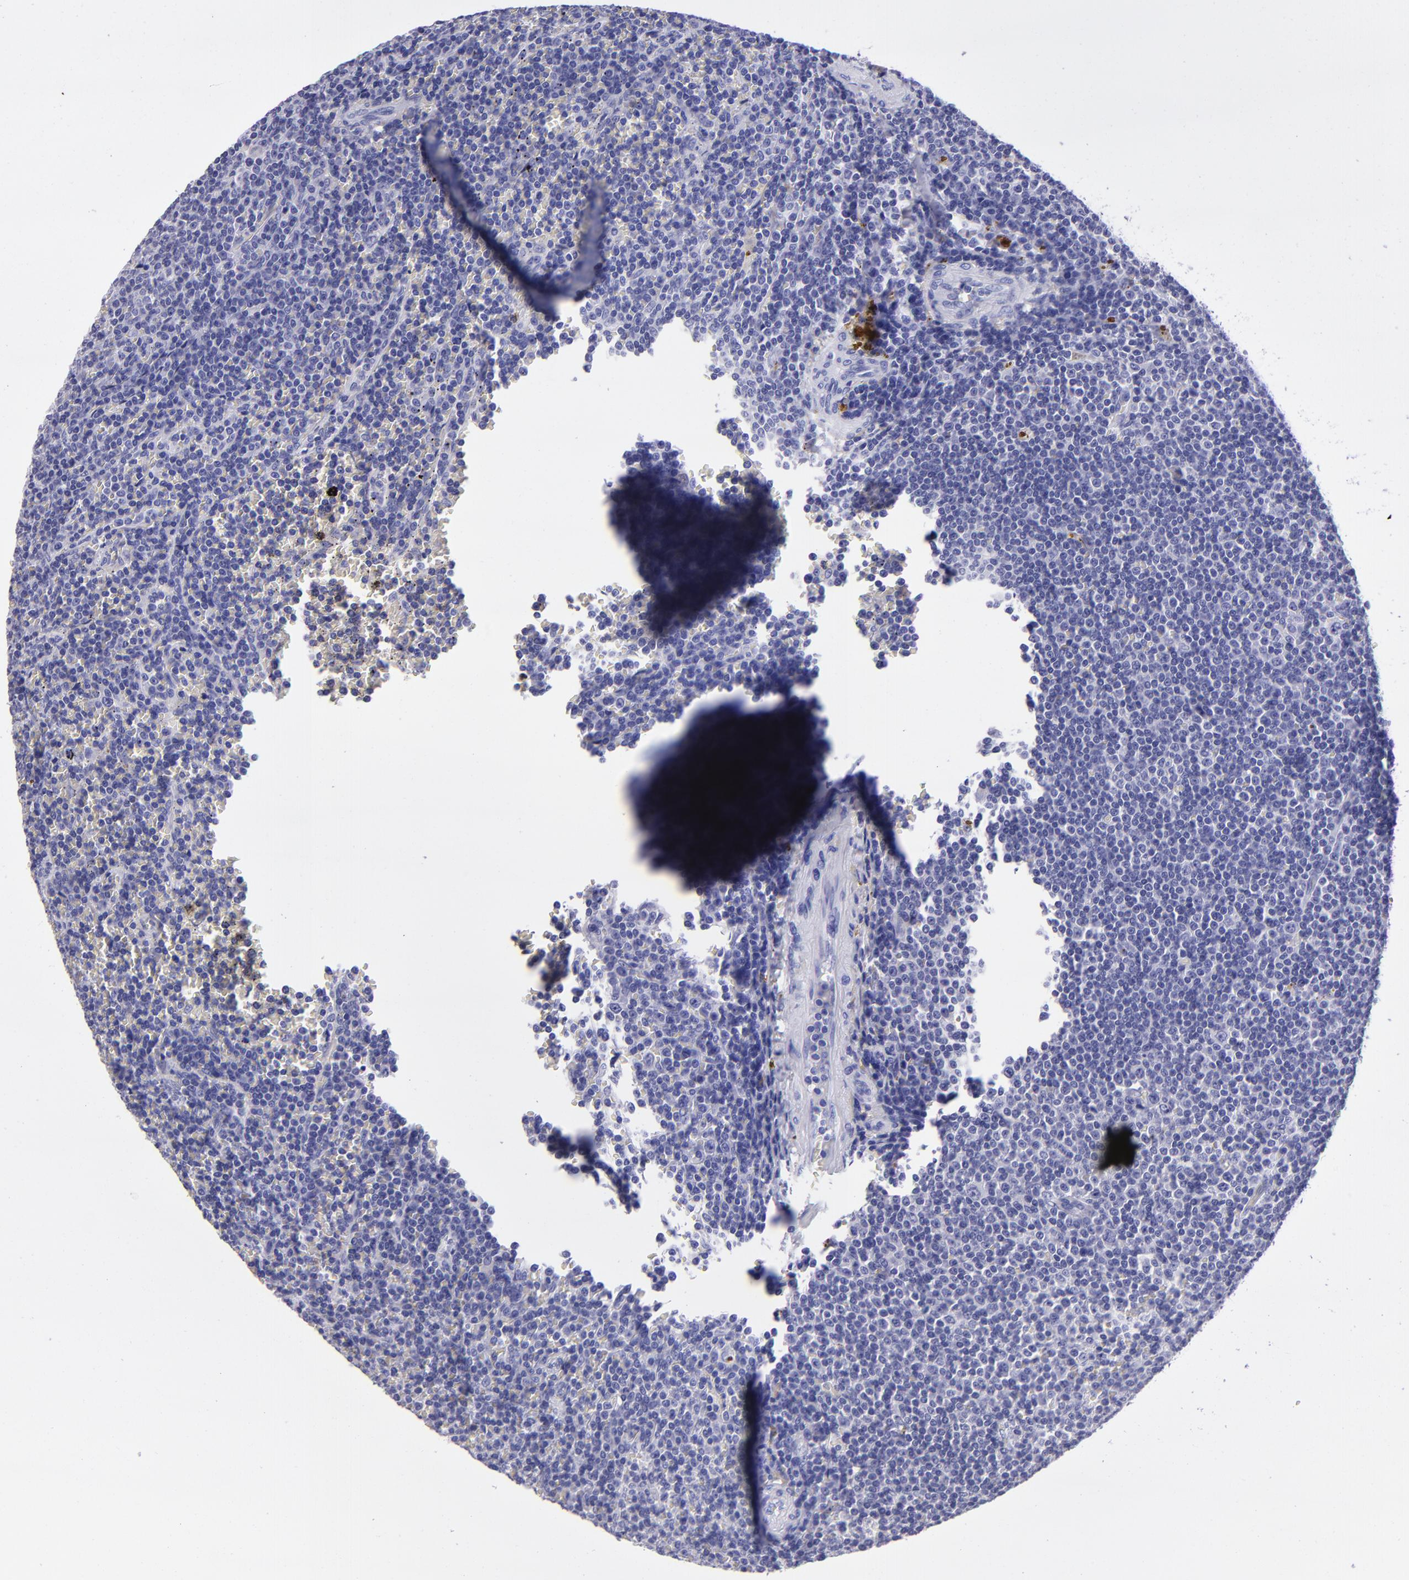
{"staining": {"intensity": "moderate", "quantity": "<25%", "location": "cytoplasmic/membranous"}, "tissue": "lymphoma", "cell_type": "Tumor cells", "image_type": "cancer", "snomed": [{"axis": "morphology", "description": "Malignant lymphoma, non-Hodgkin's type, Low grade"}, {"axis": "topography", "description": "Spleen"}], "caption": "Protein positivity by IHC demonstrates moderate cytoplasmic/membranous expression in approximately <25% of tumor cells in malignant lymphoma, non-Hodgkin's type (low-grade).", "gene": "TYRP1", "patient": {"sex": "male", "age": 80}}